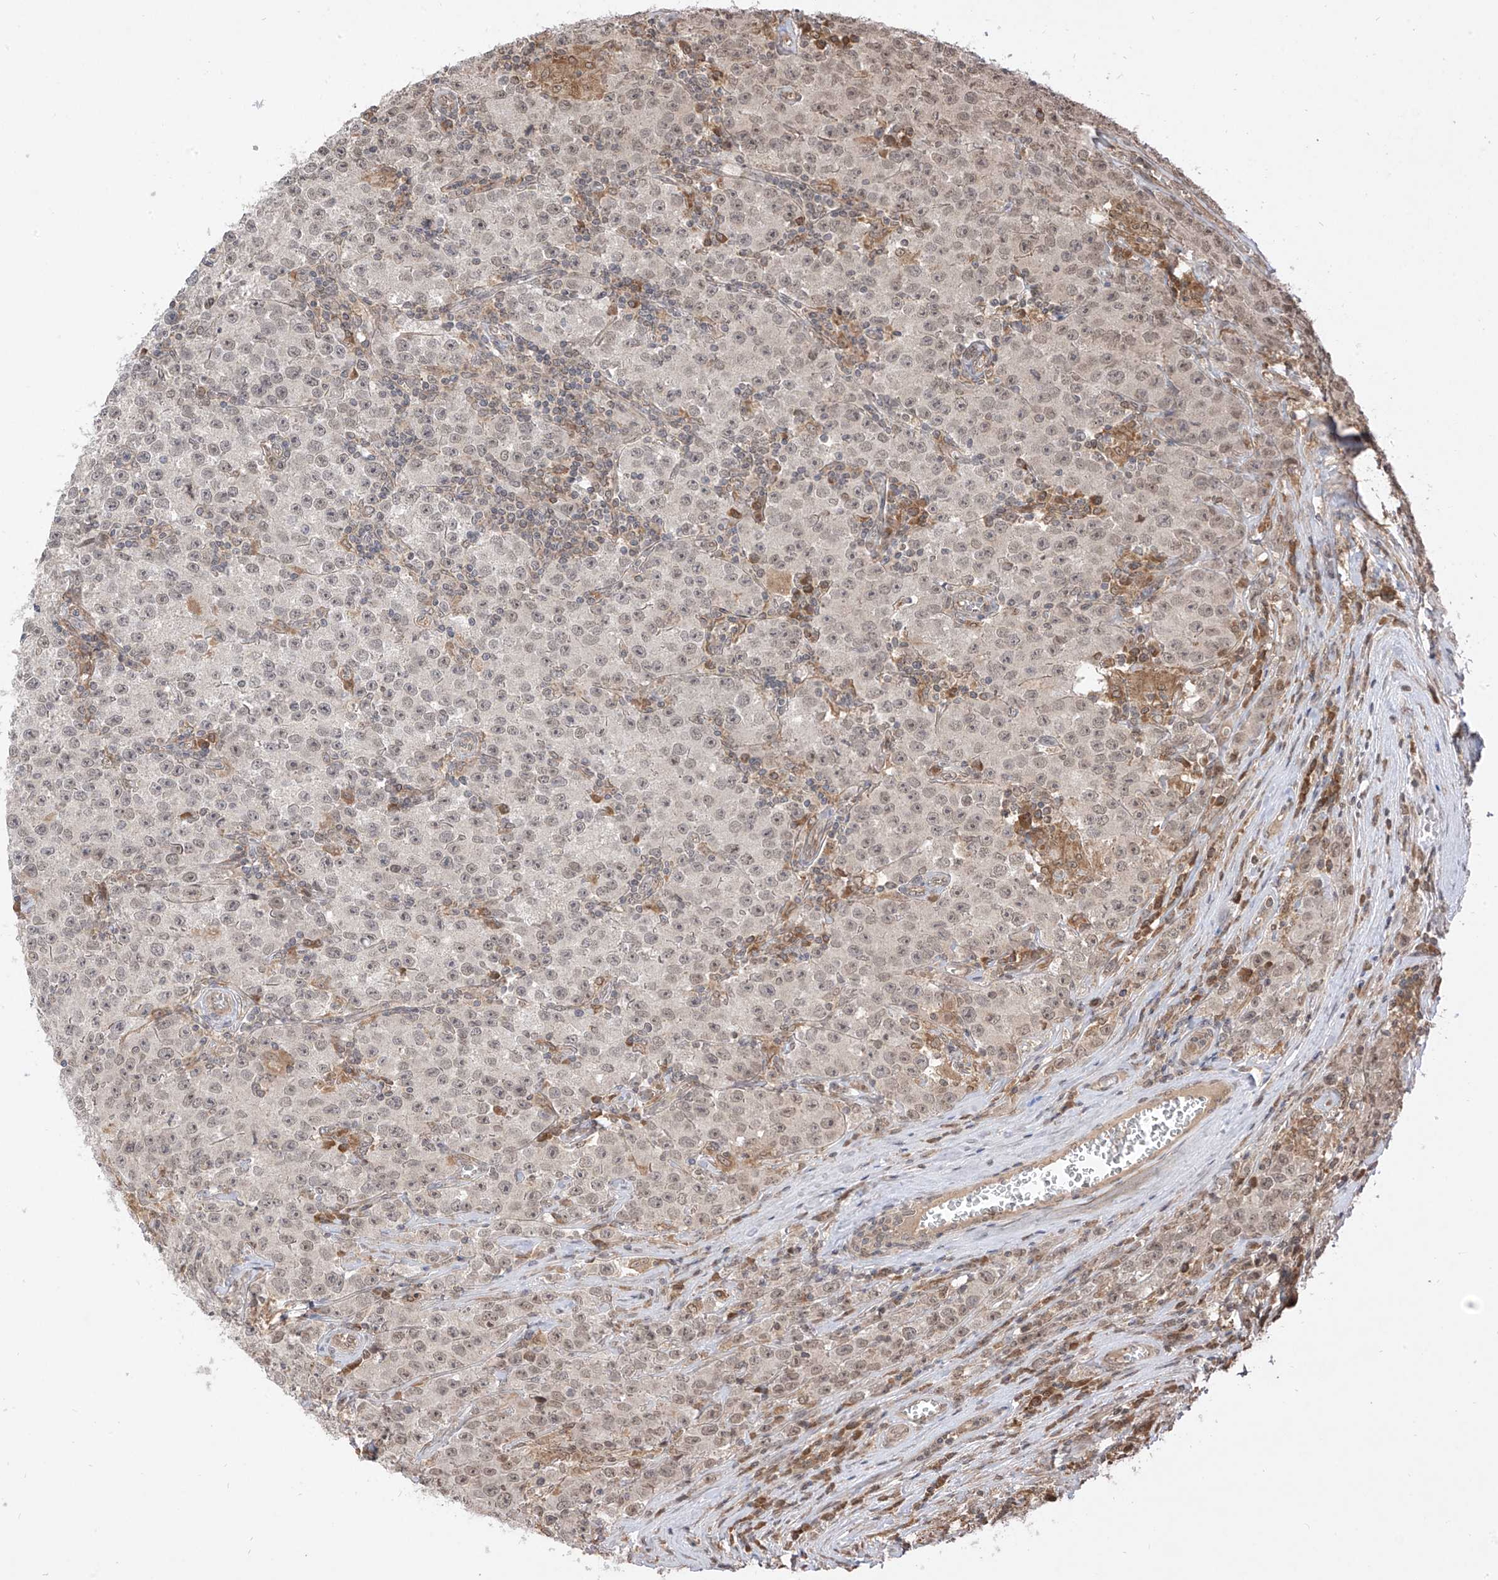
{"staining": {"intensity": "weak", "quantity": "<25%", "location": "nuclear"}, "tissue": "testis cancer", "cell_type": "Tumor cells", "image_type": "cancer", "snomed": [{"axis": "morphology", "description": "Seminoma, NOS"}, {"axis": "morphology", "description": "Carcinoma, Embryonal, NOS"}, {"axis": "topography", "description": "Testis"}], "caption": "Immunohistochemistry histopathology image of human testis embryonal carcinoma stained for a protein (brown), which displays no positivity in tumor cells.", "gene": "LCOR", "patient": {"sex": "male", "age": 43}}